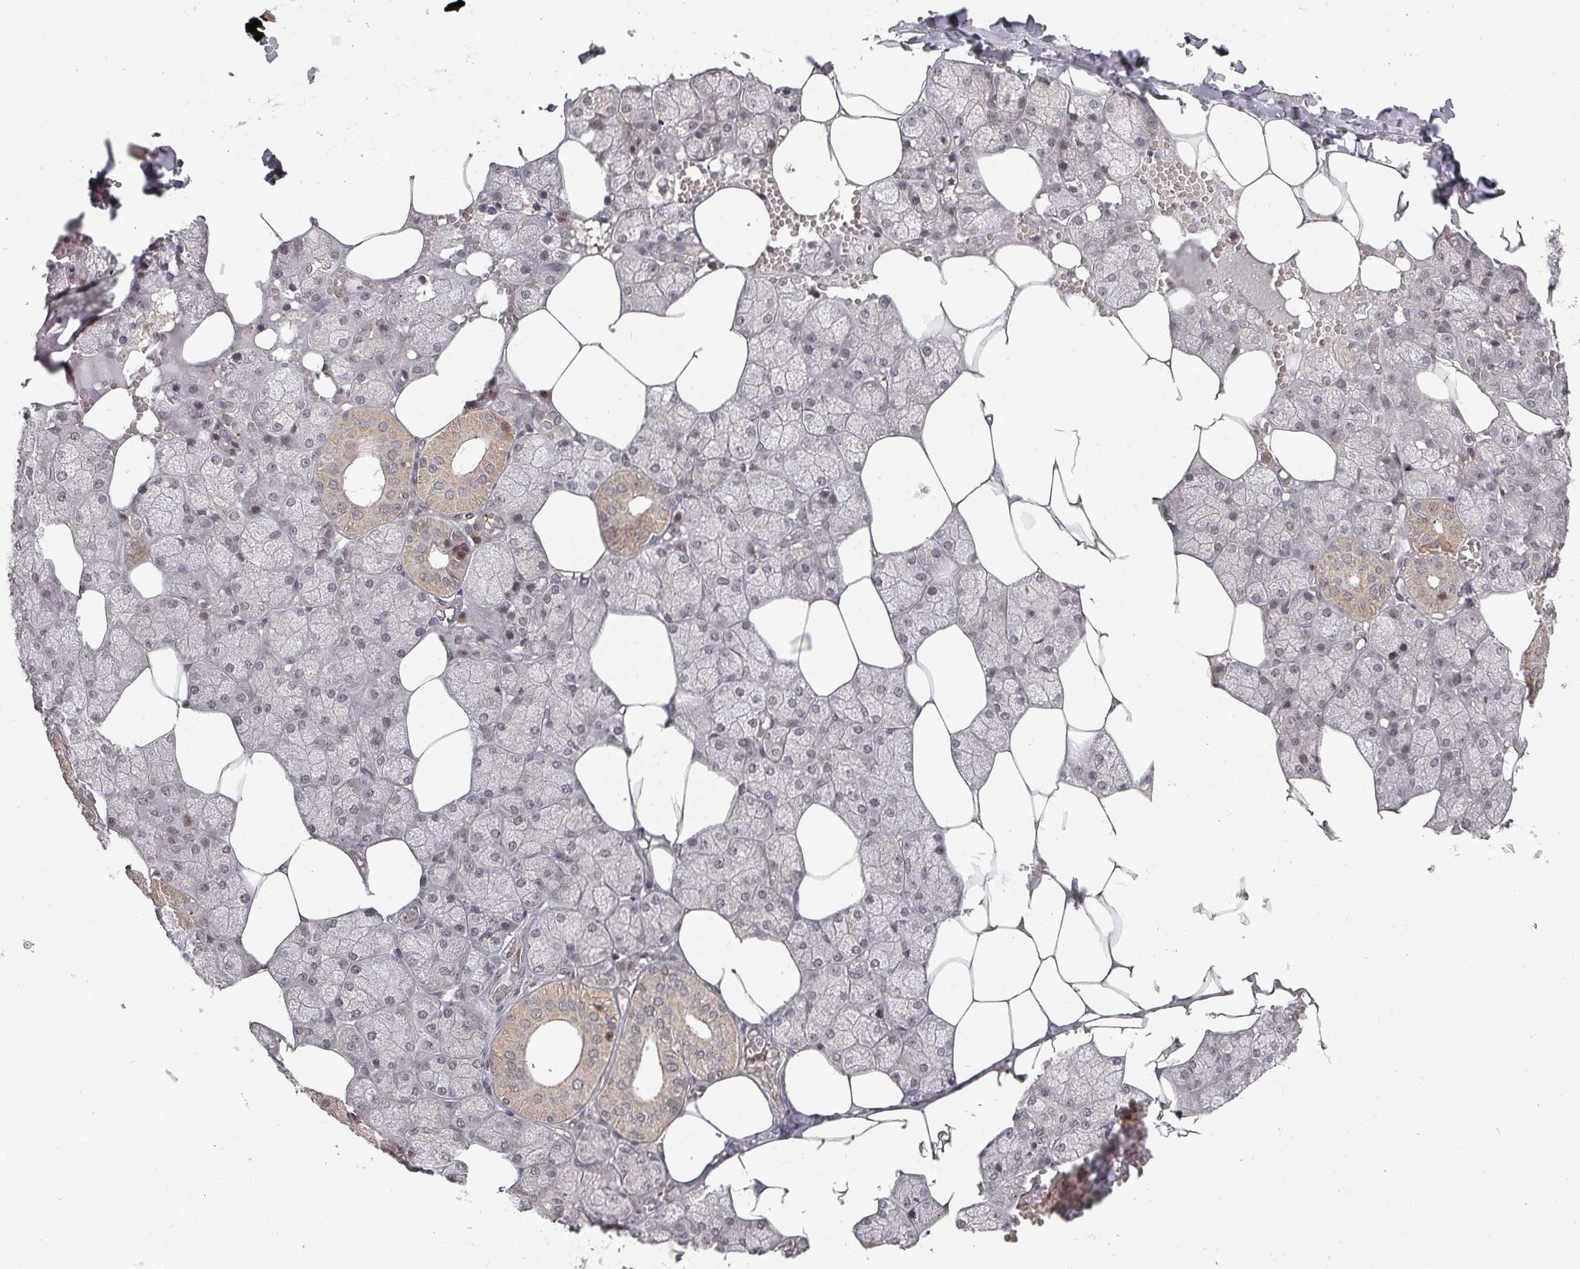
{"staining": {"intensity": "moderate", "quantity": "25%-75%", "location": "cytoplasmic/membranous,nuclear"}, "tissue": "salivary gland", "cell_type": "Glandular cells", "image_type": "normal", "snomed": [{"axis": "morphology", "description": "Normal tissue, NOS"}, {"axis": "topography", "description": "Salivary gland"}], "caption": "A histopathology image of salivary gland stained for a protein shows moderate cytoplasmic/membranous,nuclear brown staining in glandular cells. Immunohistochemistry stains the protein in brown and the nuclei are stained blue.", "gene": "KIF1C", "patient": {"sex": "male", "age": 62}}